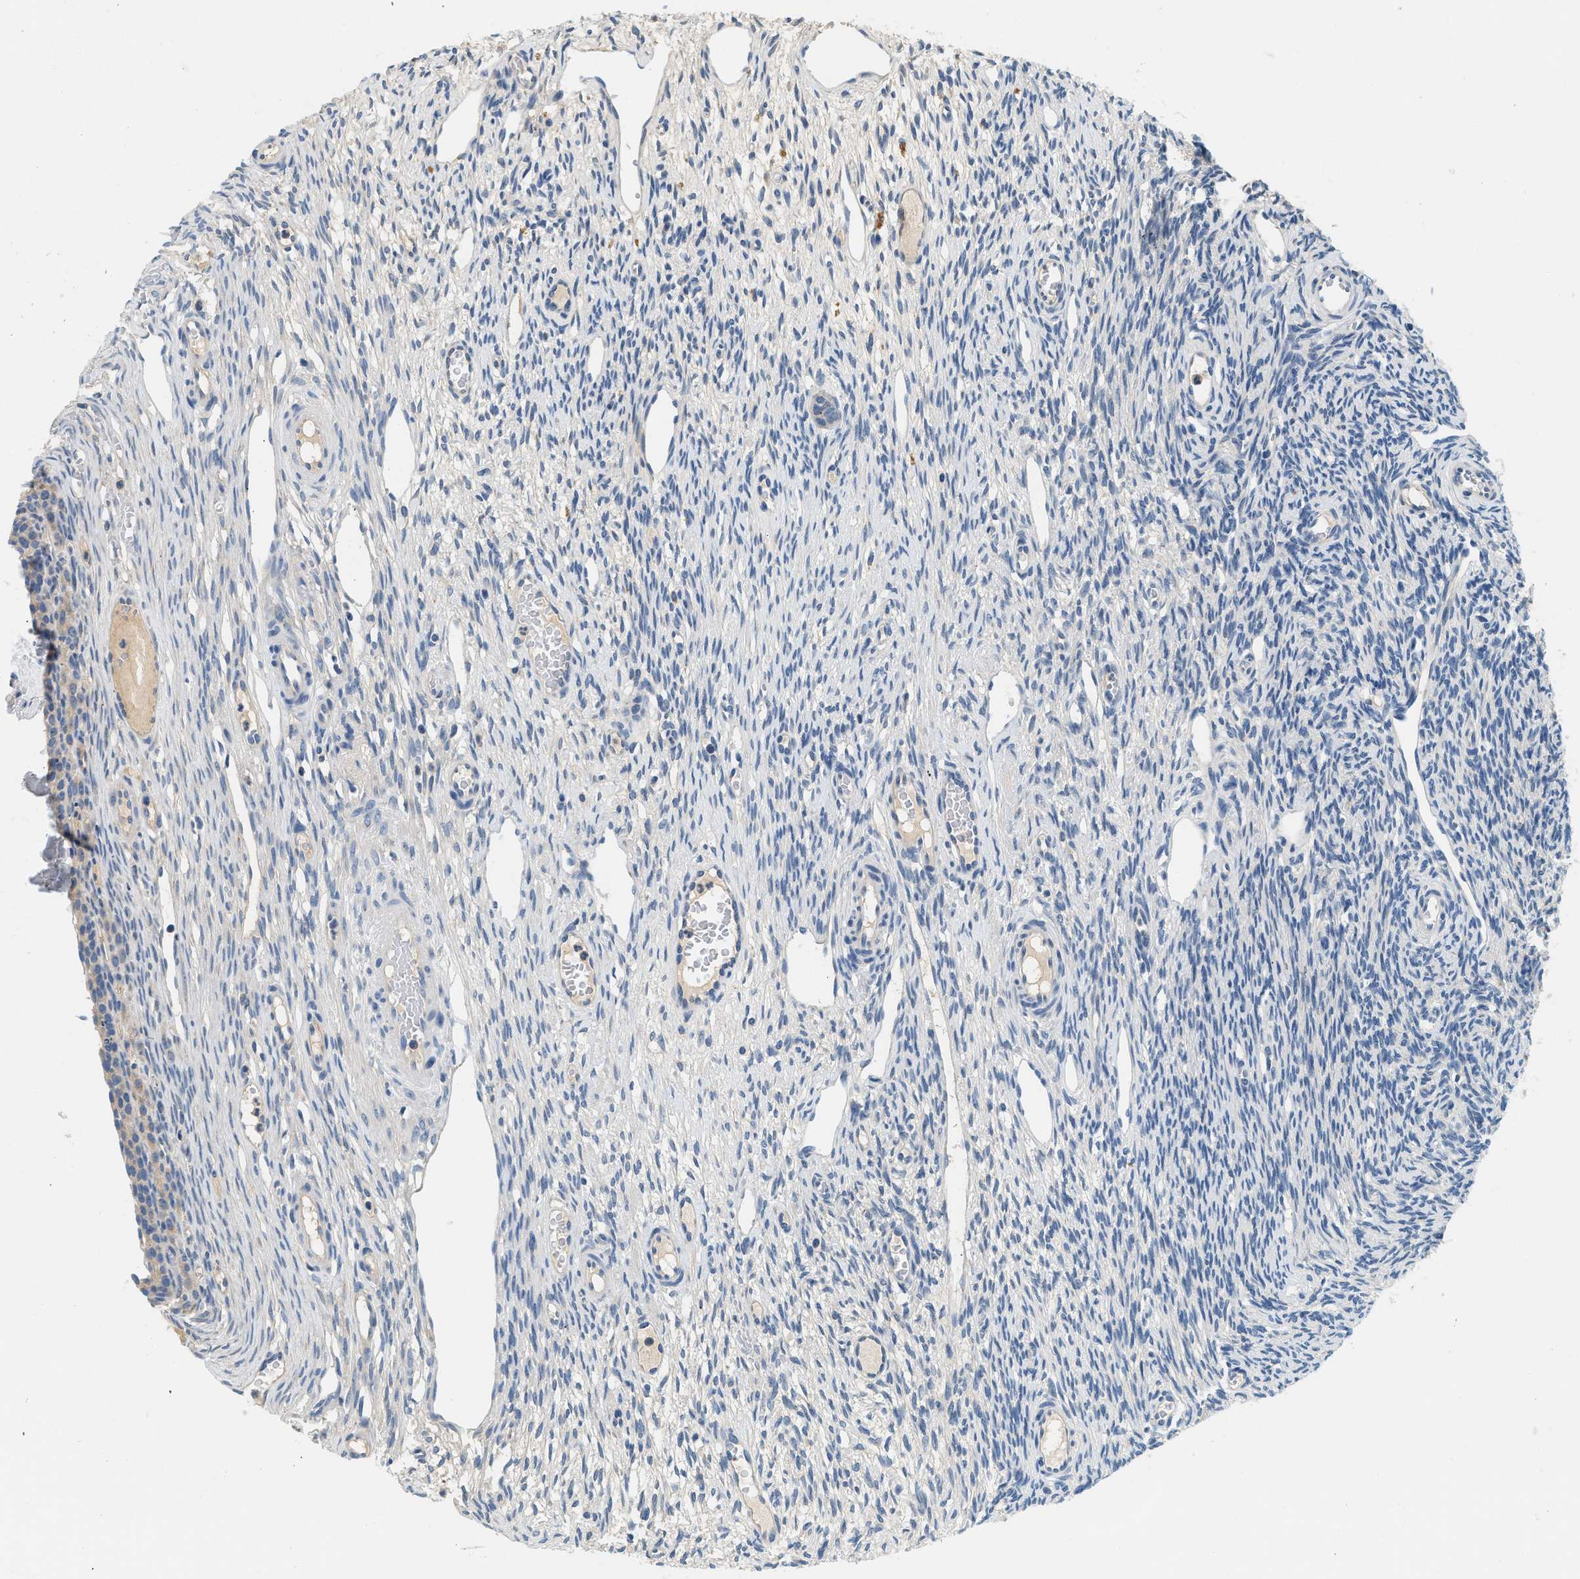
{"staining": {"intensity": "weak", "quantity": "<25%", "location": "cytoplasmic/membranous"}, "tissue": "ovary", "cell_type": "Follicle cells", "image_type": "normal", "snomed": [{"axis": "morphology", "description": "Normal tissue, NOS"}, {"axis": "topography", "description": "Ovary"}], "caption": "IHC of benign ovary demonstrates no staining in follicle cells. Brightfield microscopy of immunohistochemistry stained with DAB (3,3'-diaminobenzidine) (brown) and hematoxylin (blue), captured at high magnification.", "gene": "SLC35E1", "patient": {"sex": "female", "age": 33}}